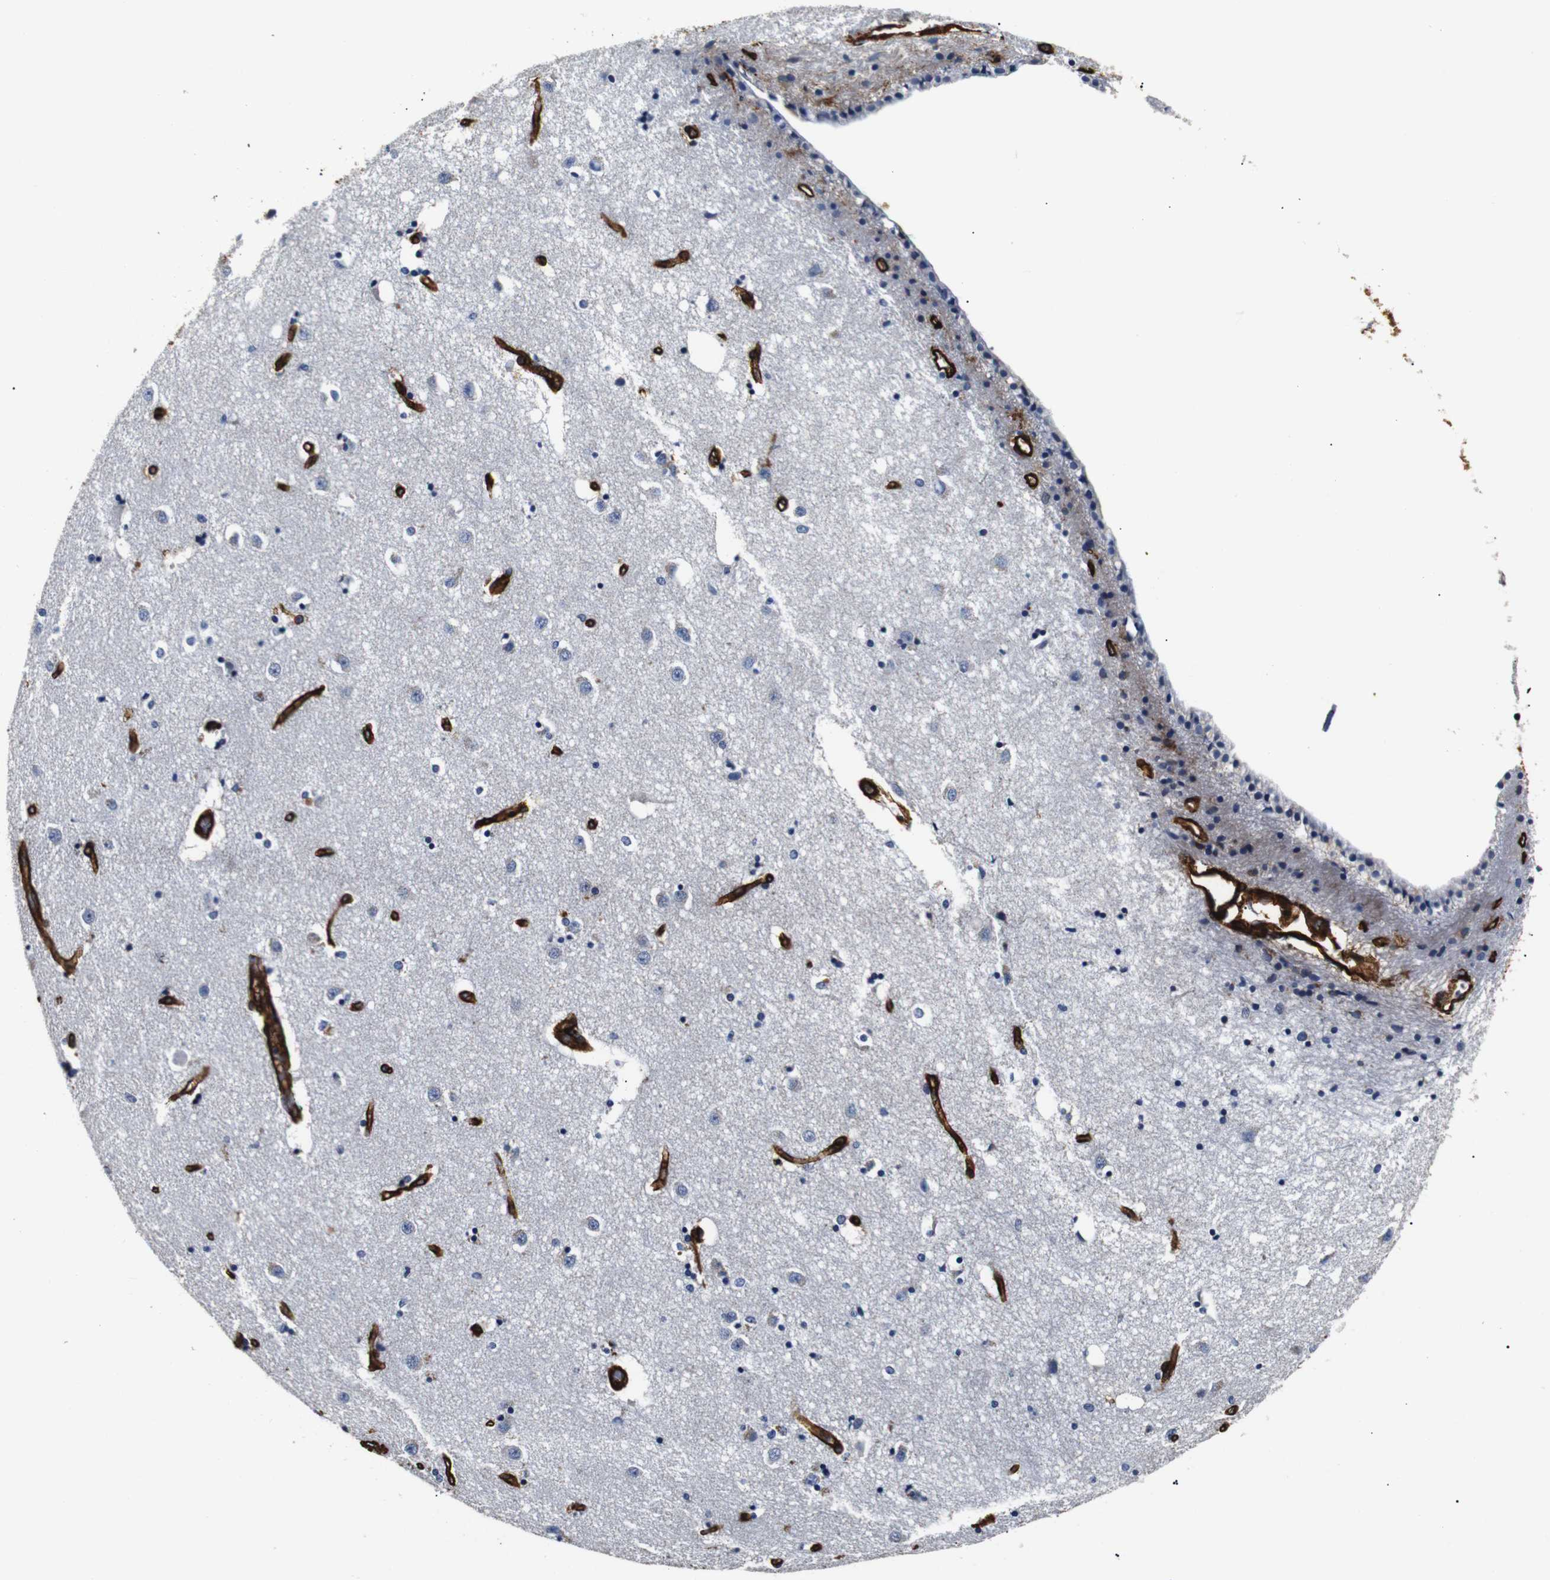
{"staining": {"intensity": "negative", "quantity": "none", "location": "none"}, "tissue": "caudate", "cell_type": "Glial cells", "image_type": "normal", "snomed": [{"axis": "morphology", "description": "Normal tissue, NOS"}, {"axis": "topography", "description": "Lateral ventricle wall"}], "caption": "DAB (3,3'-diaminobenzidine) immunohistochemical staining of normal caudate displays no significant expression in glial cells. The staining is performed using DAB brown chromogen with nuclei counter-stained in using hematoxylin.", "gene": "CAV2", "patient": {"sex": "female", "age": 54}}